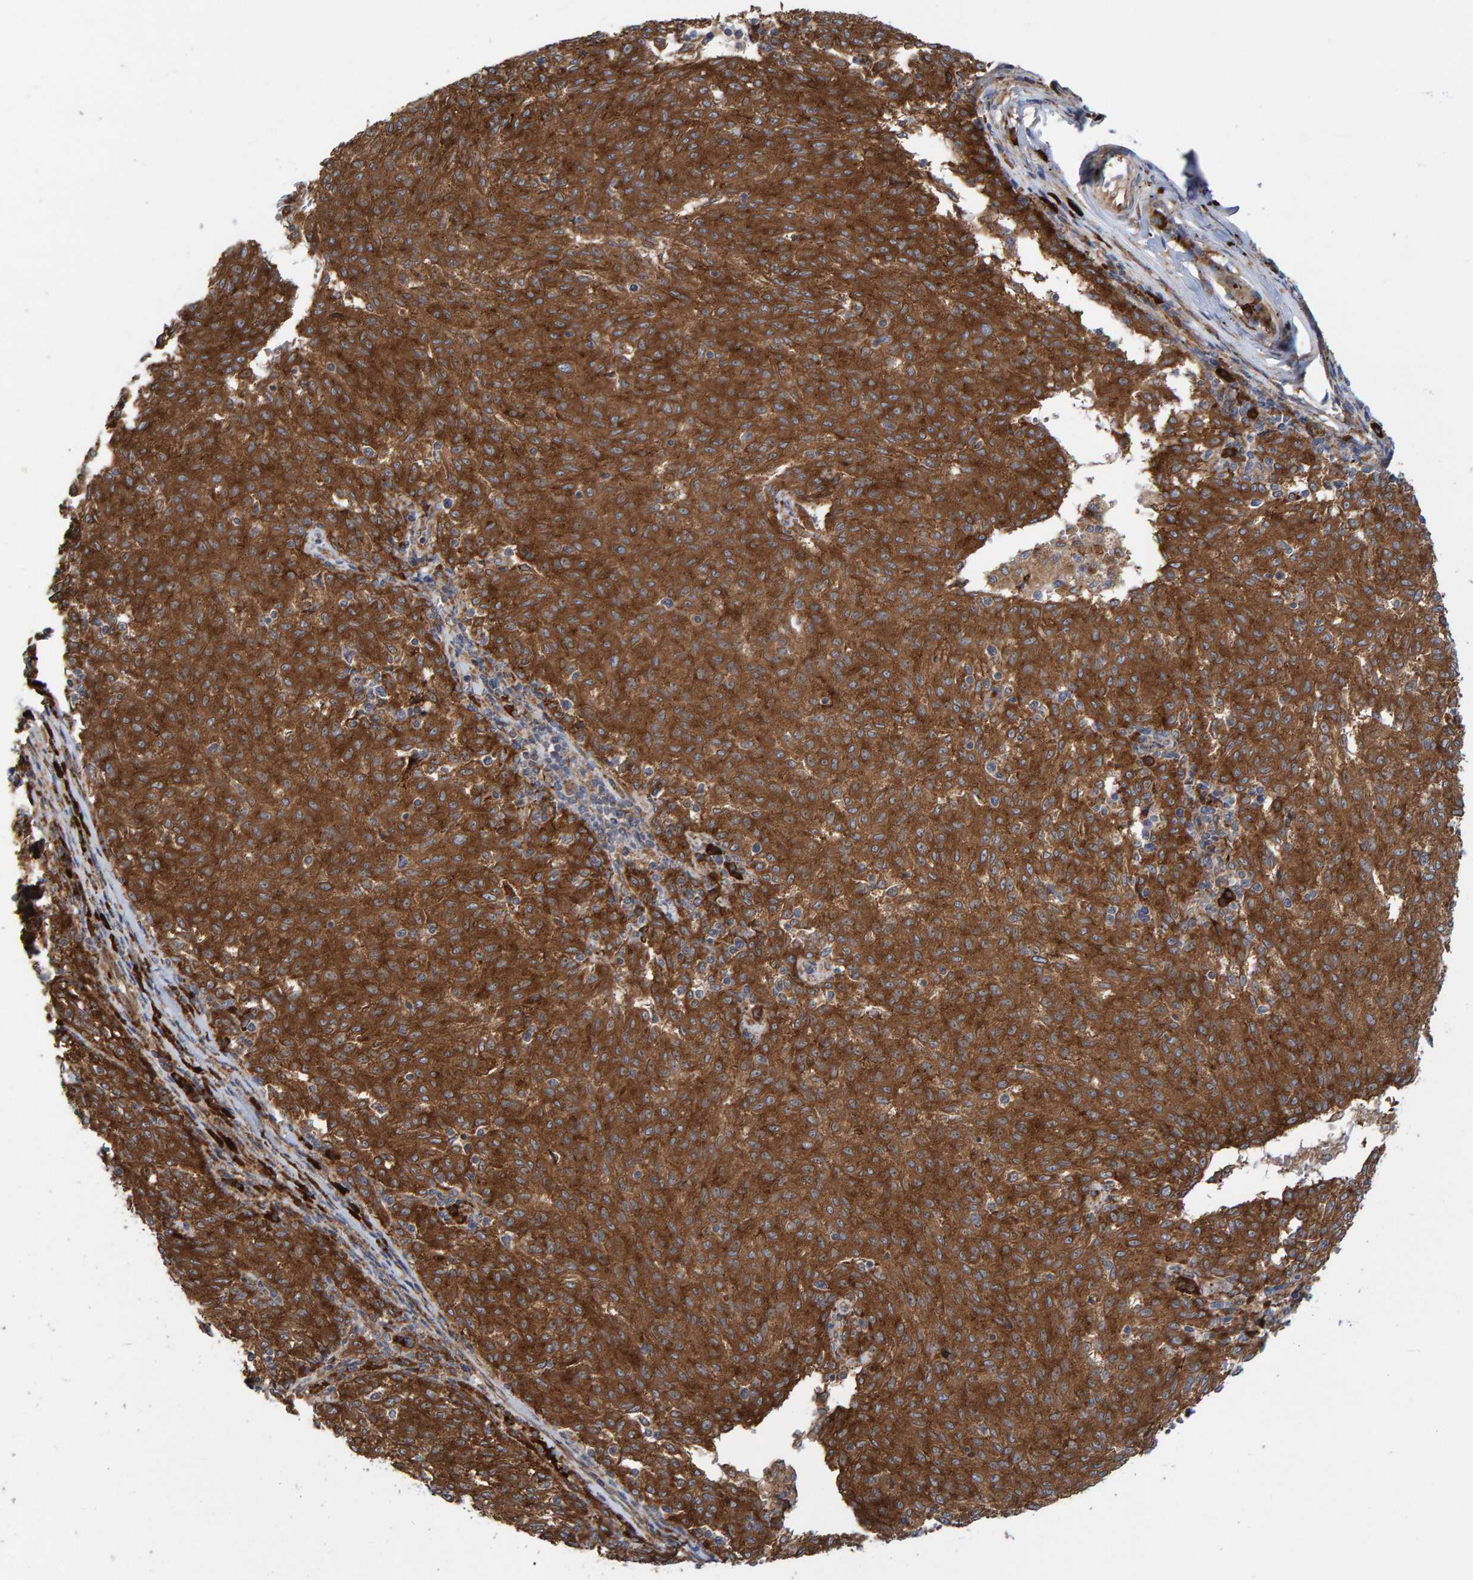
{"staining": {"intensity": "moderate", "quantity": ">75%", "location": "cytoplasmic/membranous"}, "tissue": "melanoma", "cell_type": "Tumor cells", "image_type": "cancer", "snomed": [{"axis": "morphology", "description": "Malignant melanoma, NOS"}, {"axis": "topography", "description": "Skin"}], "caption": "Immunohistochemistry (IHC) (DAB) staining of malignant melanoma reveals moderate cytoplasmic/membranous protein positivity in approximately >75% of tumor cells.", "gene": "KIAA0753", "patient": {"sex": "female", "age": 72}}